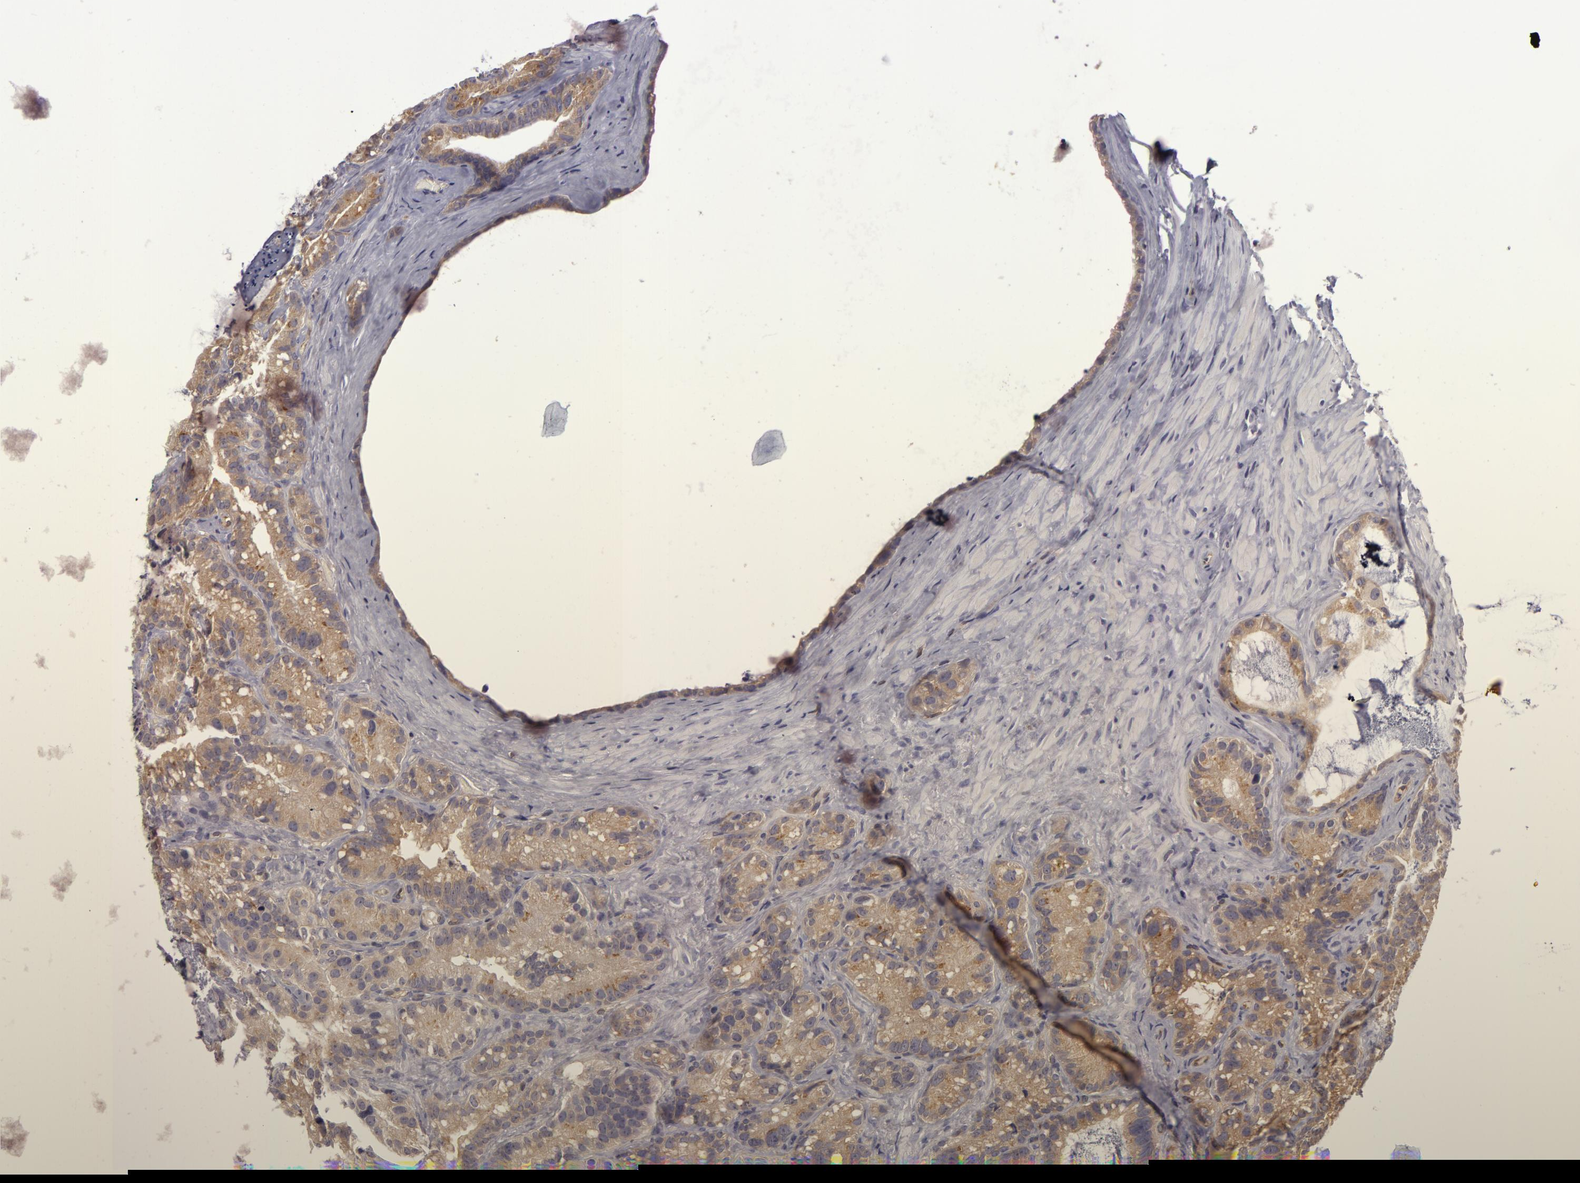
{"staining": {"intensity": "weak", "quantity": ">75%", "location": "cytoplasmic/membranous"}, "tissue": "seminal vesicle", "cell_type": "Glandular cells", "image_type": "normal", "snomed": [{"axis": "morphology", "description": "Normal tissue, NOS"}, {"axis": "topography", "description": "Seminal veicle"}], "caption": "Immunohistochemistry (IHC) staining of benign seminal vesicle, which exhibits low levels of weak cytoplasmic/membranous expression in about >75% of glandular cells indicating weak cytoplasmic/membranous protein expression. The staining was performed using DAB (brown) for protein detection and nuclei were counterstained in hematoxylin (blue).", "gene": "ZNF229", "patient": {"sex": "male", "age": 63}}